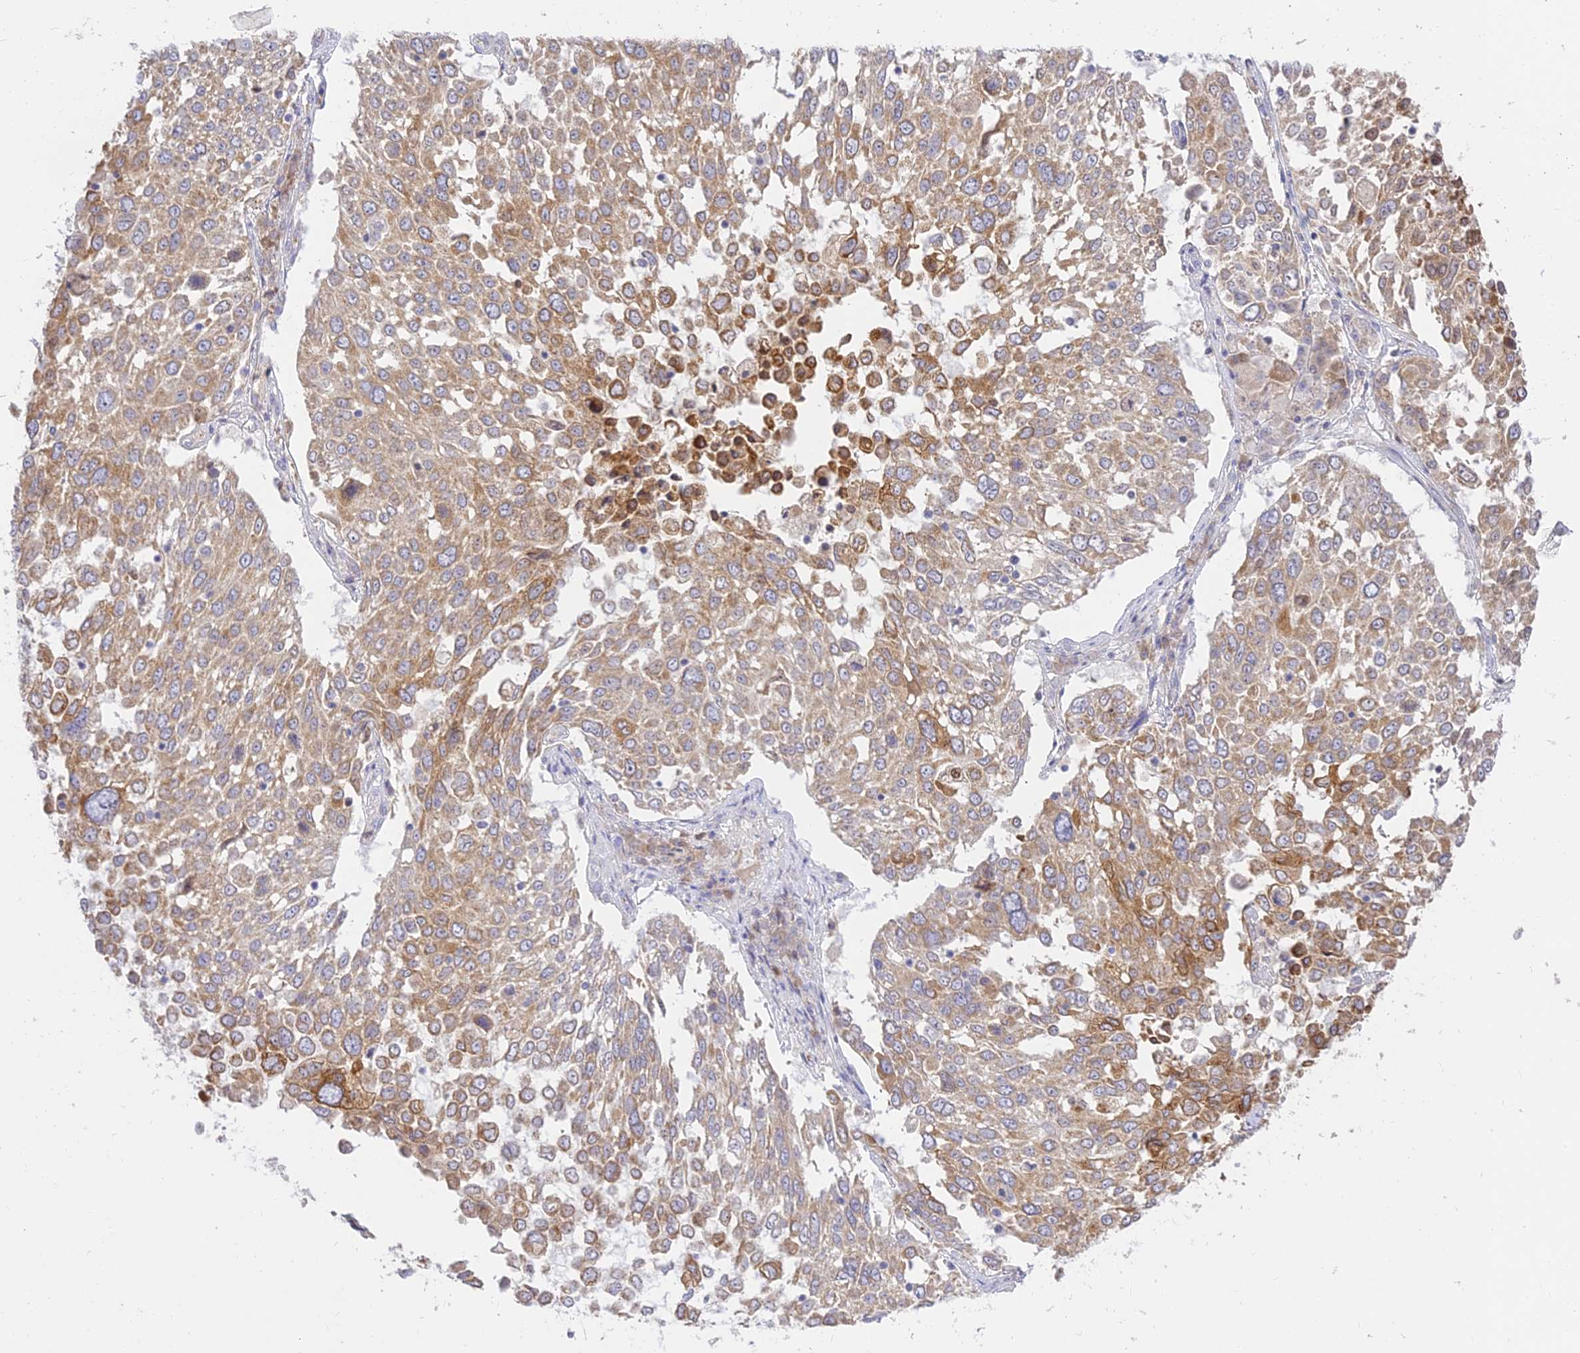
{"staining": {"intensity": "moderate", "quantity": ">75%", "location": "cytoplasmic/membranous"}, "tissue": "lung cancer", "cell_type": "Tumor cells", "image_type": "cancer", "snomed": [{"axis": "morphology", "description": "Squamous cell carcinoma, NOS"}, {"axis": "topography", "description": "Lung"}], "caption": "A high-resolution photomicrograph shows IHC staining of lung cancer, which displays moderate cytoplasmic/membranous positivity in about >75% of tumor cells.", "gene": "TMEM40", "patient": {"sex": "male", "age": 65}}